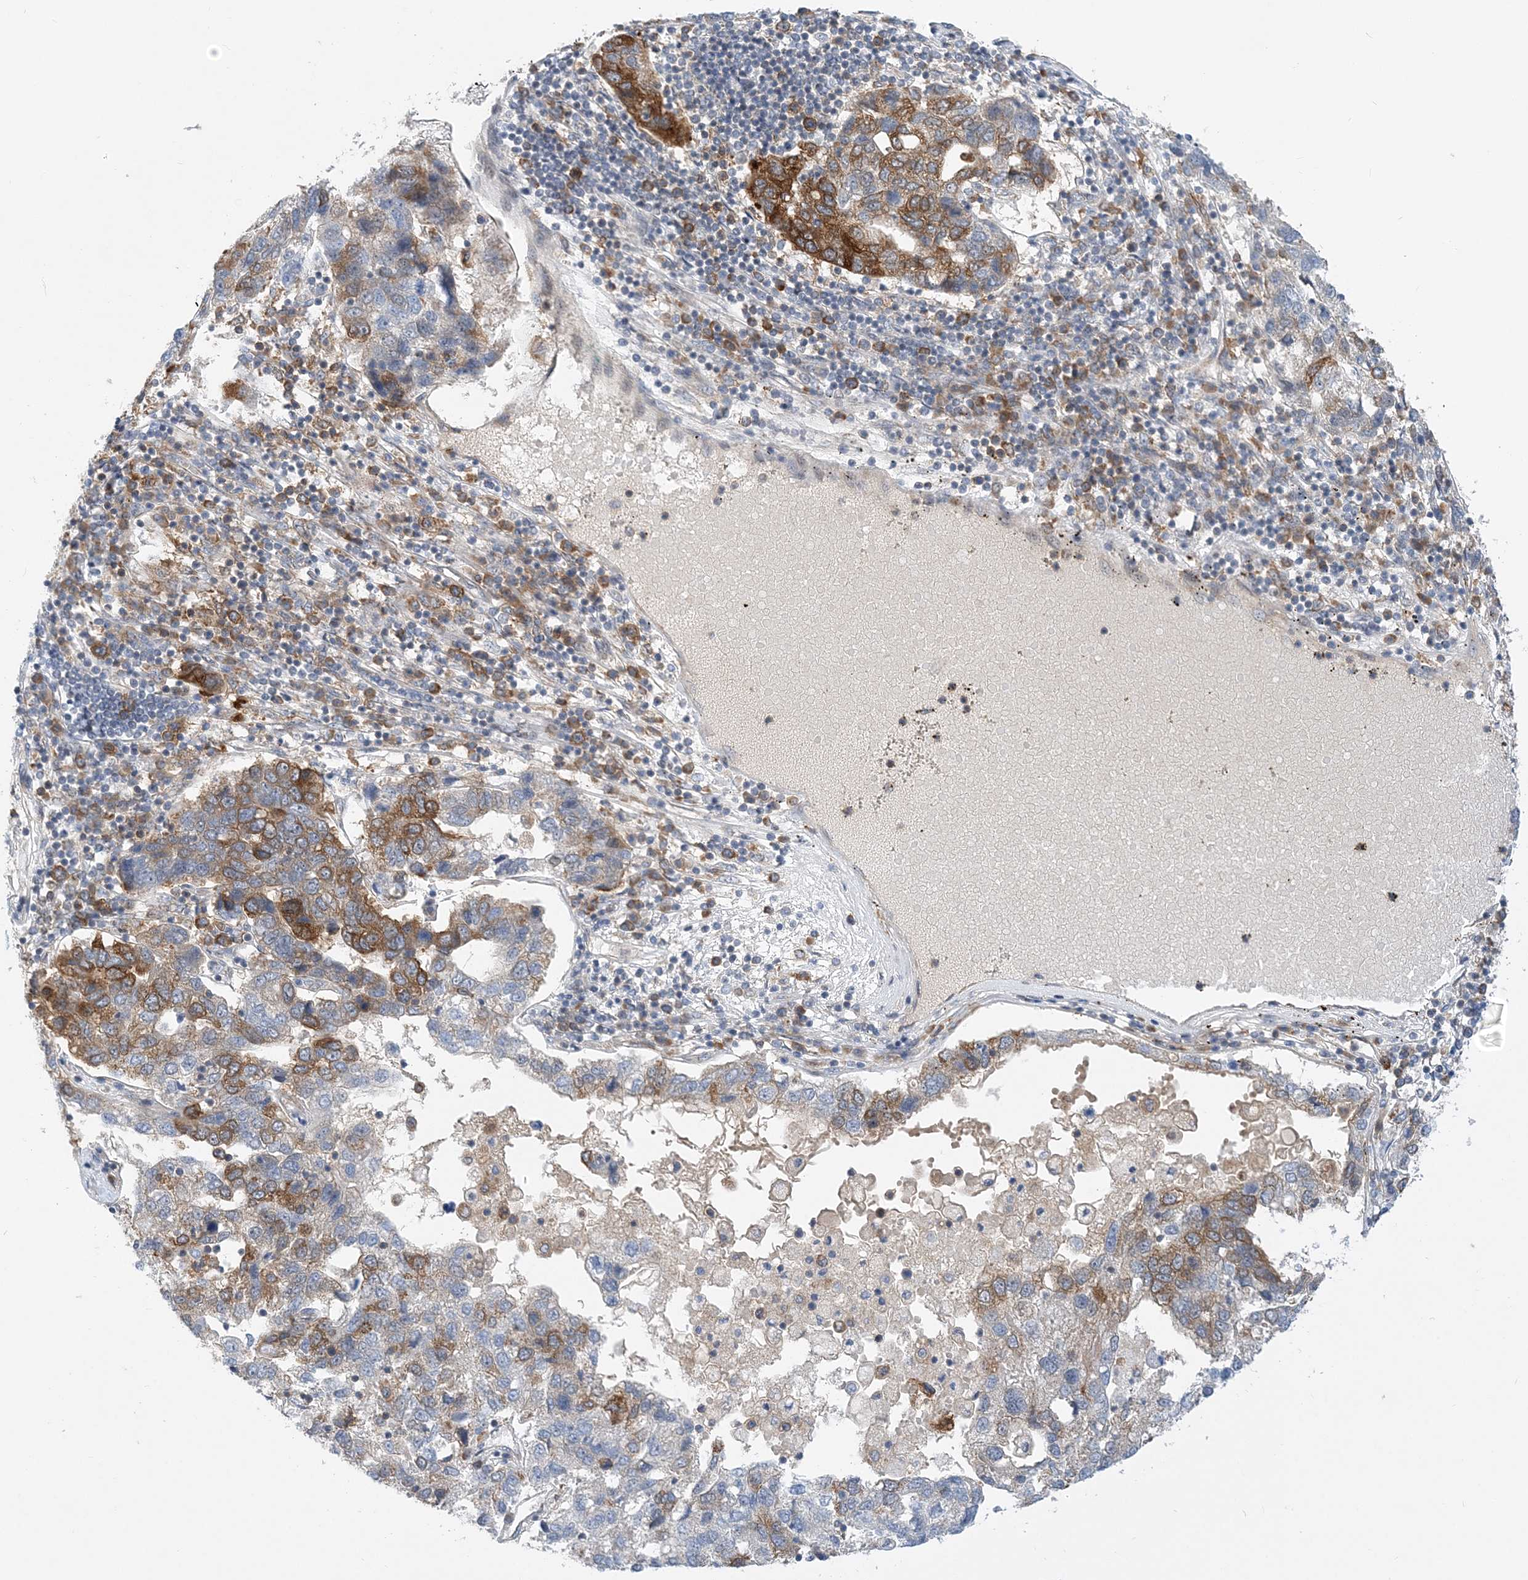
{"staining": {"intensity": "strong", "quantity": "25%-75%", "location": "cytoplasmic/membranous"}, "tissue": "pancreatic cancer", "cell_type": "Tumor cells", "image_type": "cancer", "snomed": [{"axis": "morphology", "description": "Adenocarcinoma, NOS"}, {"axis": "topography", "description": "Pancreas"}], "caption": "Pancreatic adenocarcinoma was stained to show a protein in brown. There is high levels of strong cytoplasmic/membranous staining in about 25%-75% of tumor cells.", "gene": "LARP4B", "patient": {"sex": "female", "age": 61}}